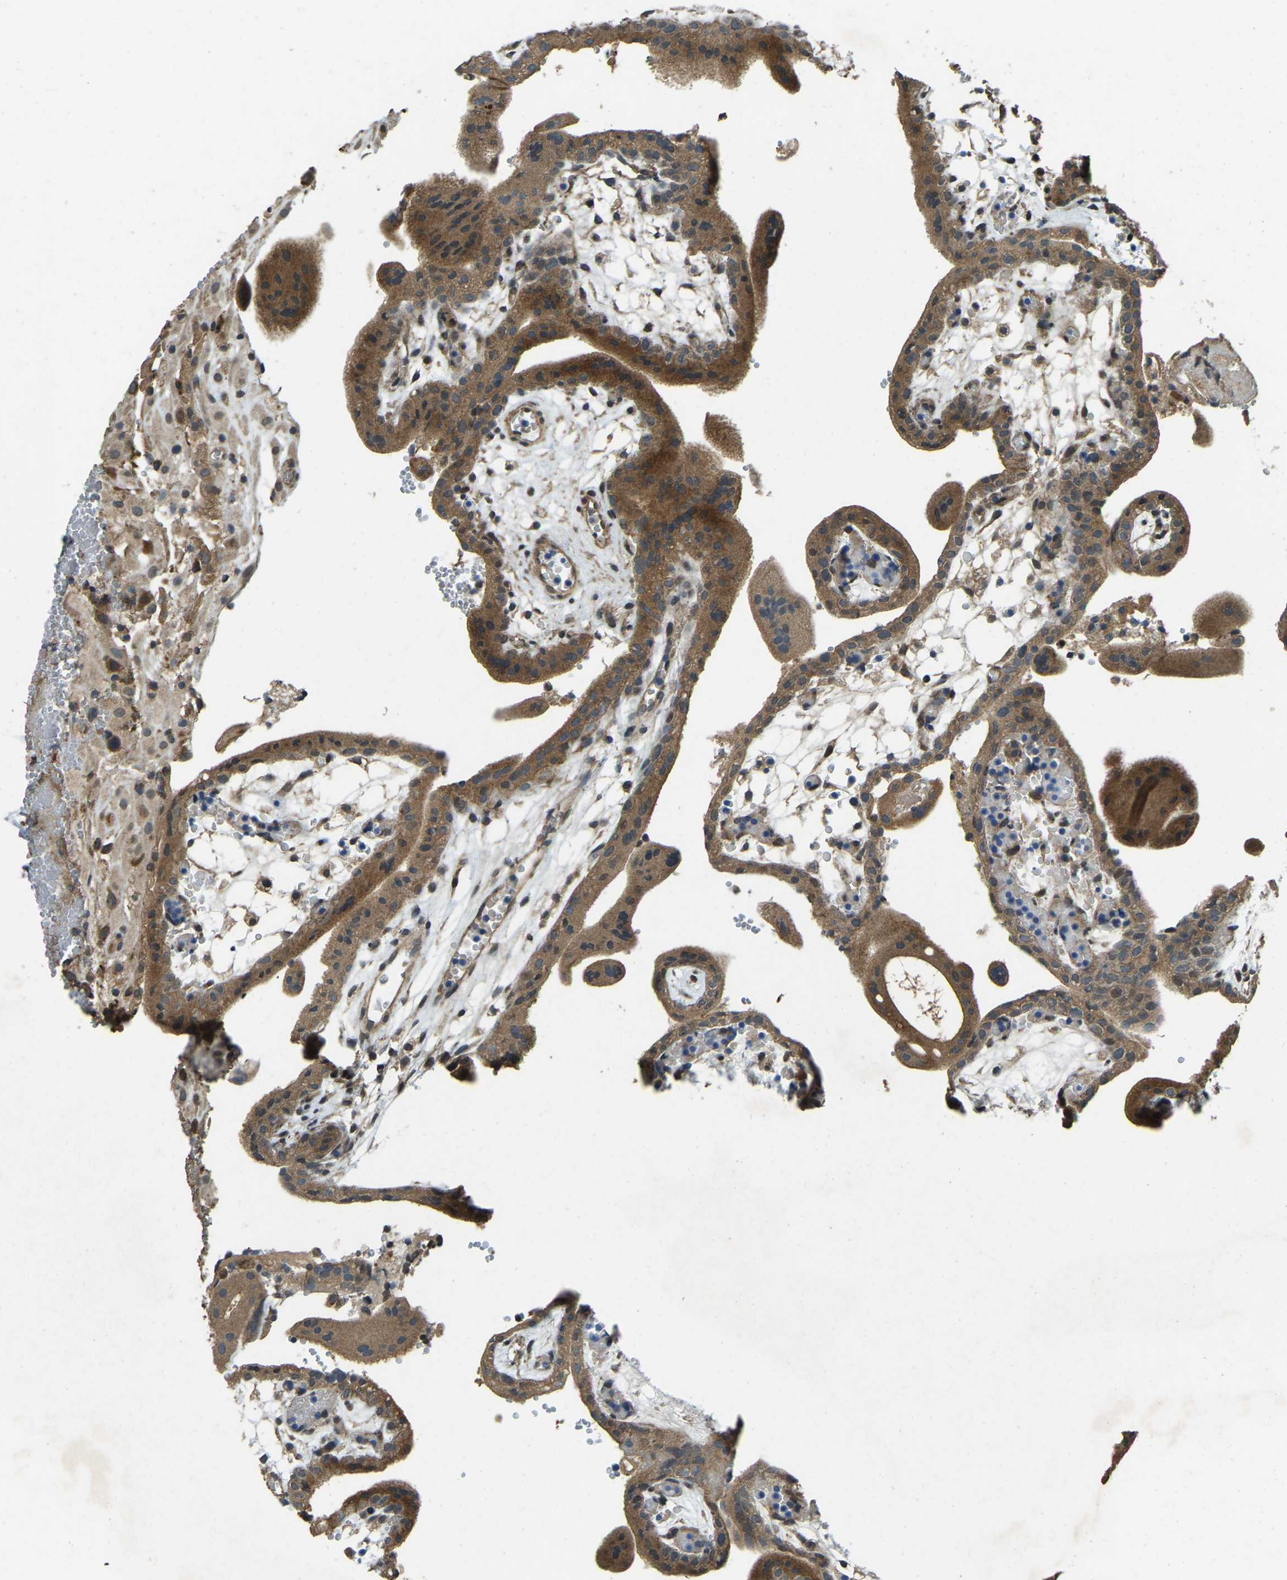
{"staining": {"intensity": "moderate", "quantity": ">75%", "location": "cytoplasmic/membranous"}, "tissue": "placenta", "cell_type": "Decidual cells", "image_type": "normal", "snomed": [{"axis": "morphology", "description": "Normal tissue, NOS"}, {"axis": "topography", "description": "Placenta"}], "caption": "This photomicrograph reveals immunohistochemistry staining of benign human placenta, with medium moderate cytoplasmic/membranous staining in about >75% of decidual cells.", "gene": "ATP8B1", "patient": {"sex": "female", "age": 18}}